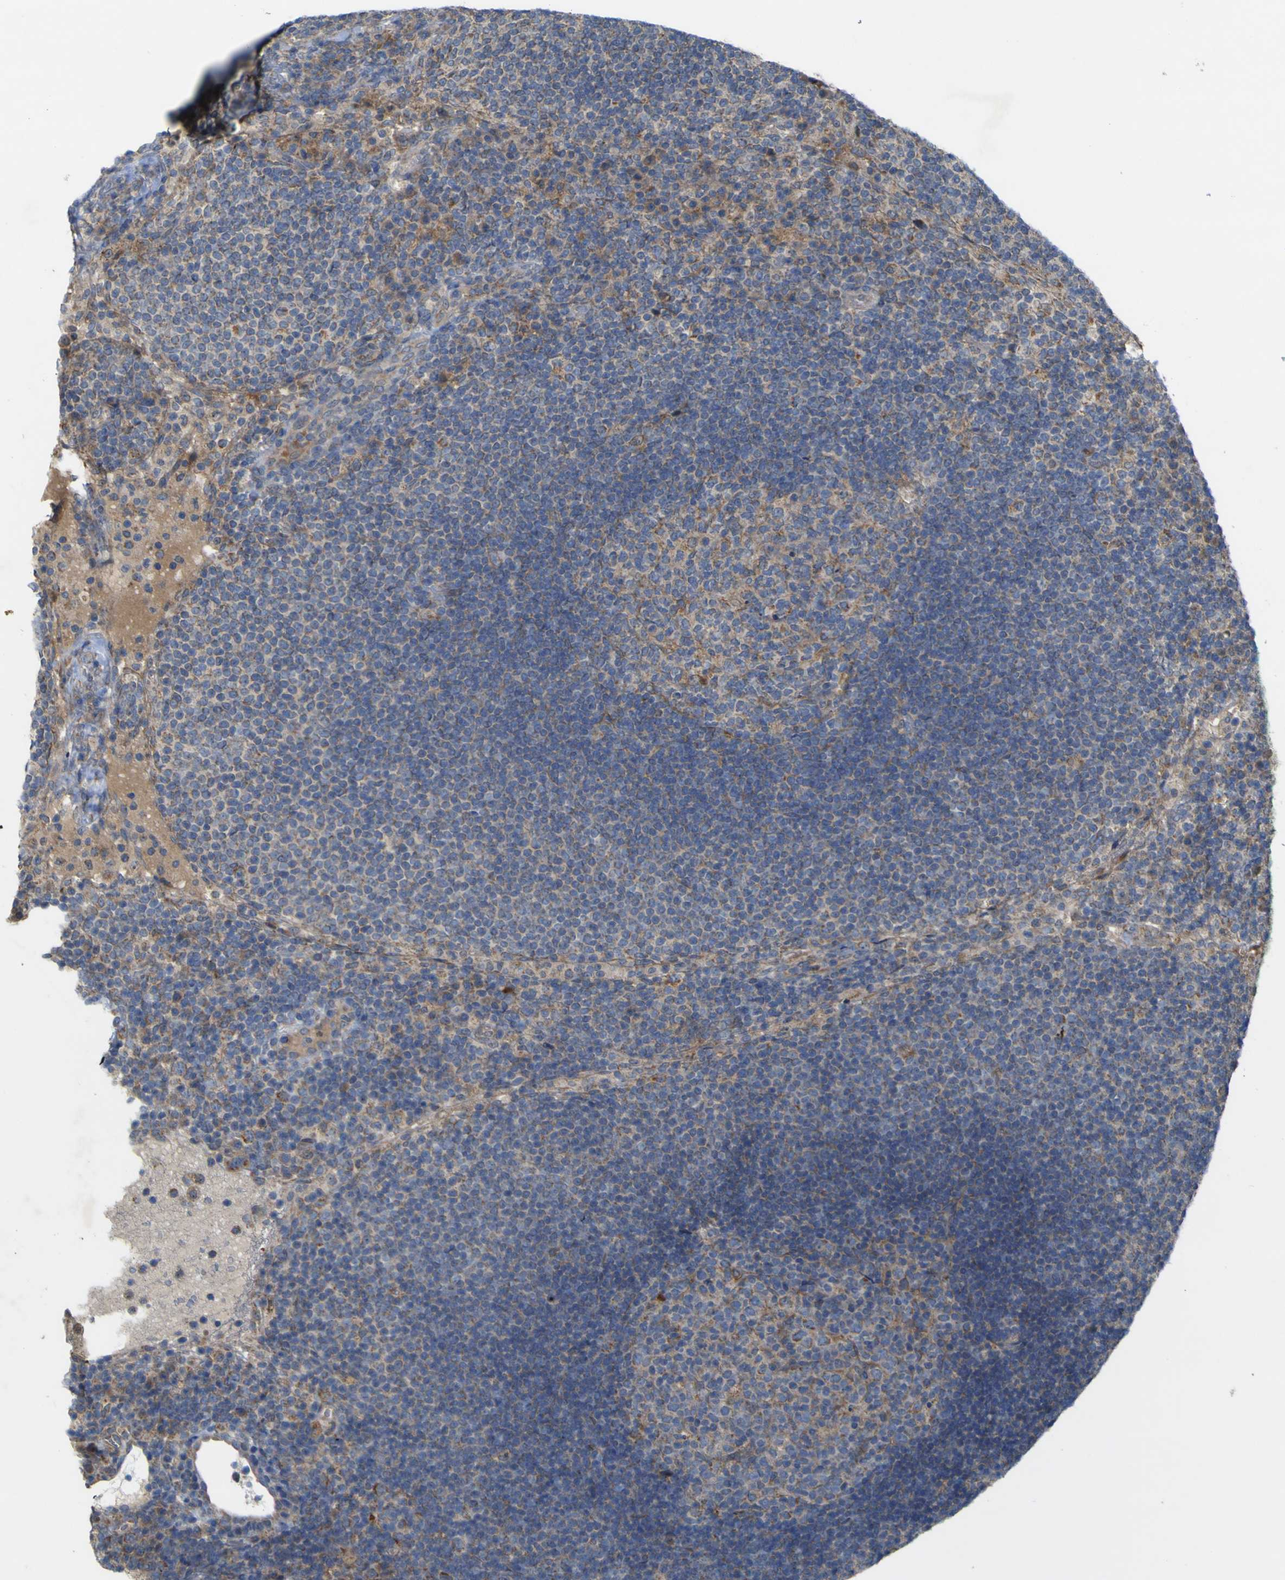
{"staining": {"intensity": "moderate", "quantity": ">75%", "location": "cytoplasmic/membranous"}, "tissue": "lymph node", "cell_type": "Germinal center cells", "image_type": "normal", "snomed": [{"axis": "morphology", "description": "Normal tissue, NOS"}, {"axis": "topography", "description": "Lymph node"}], "caption": "Moderate cytoplasmic/membranous protein positivity is seen in approximately >75% of germinal center cells in lymph node.", "gene": "IRAK2", "patient": {"sex": "female", "age": 53}}